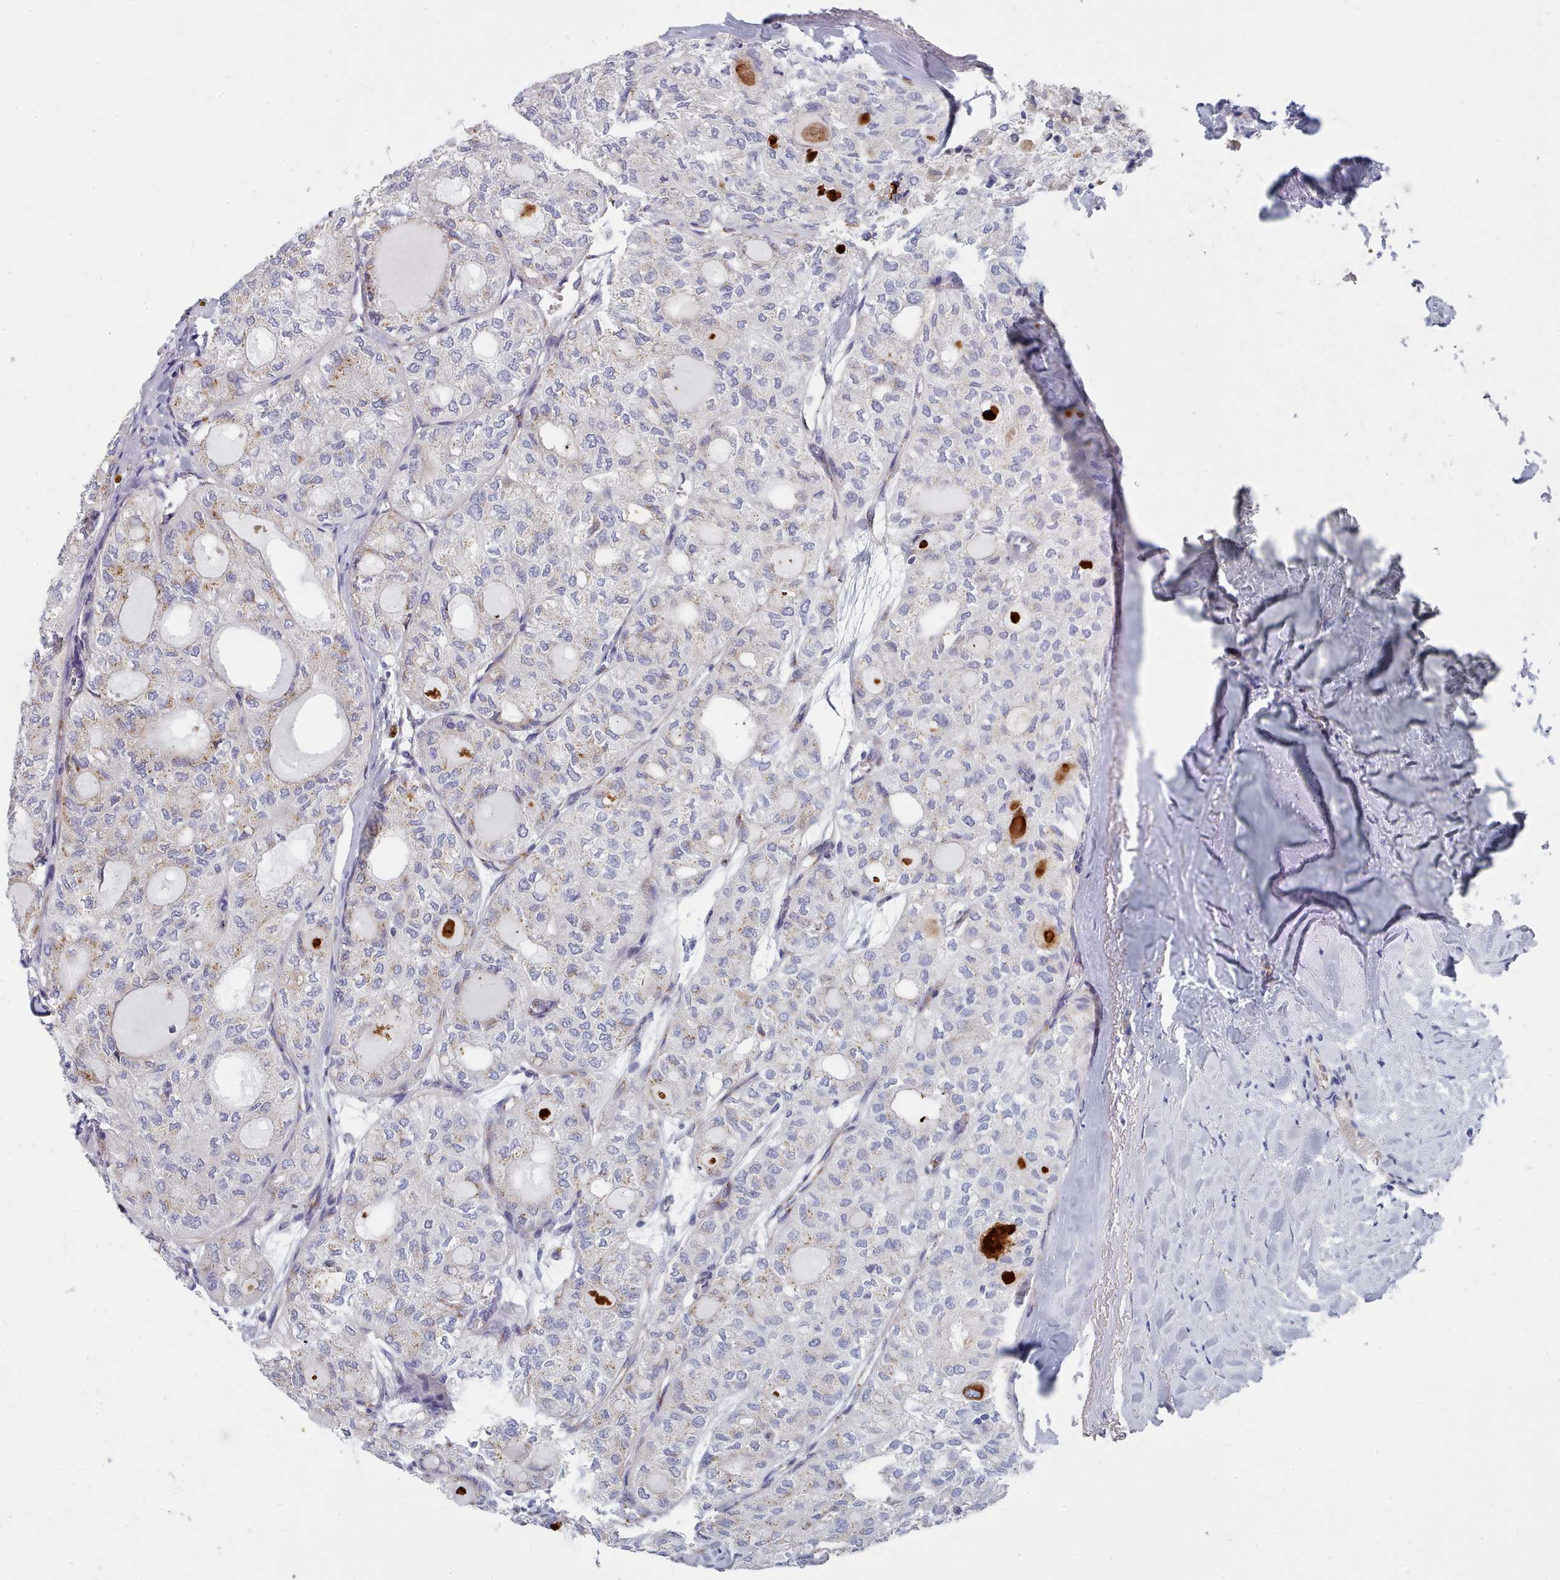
{"staining": {"intensity": "negative", "quantity": "none", "location": "none"}, "tissue": "thyroid cancer", "cell_type": "Tumor cells", "image_type": "cancer", "snomed": [{"axis": "morphology", "description": "Follicular adenoma carcinoma, NOS"}, {"axis": "topography", "description": "Thyroid gland"}], "caption": "This is an immunohistochemistry photomicrograph of human thyroid cancer (follicular adenoma carcinoma). There is no expression in tumor cells.", "gene": "PDE4C", "patient": {"sex": "male", "age": 75}}